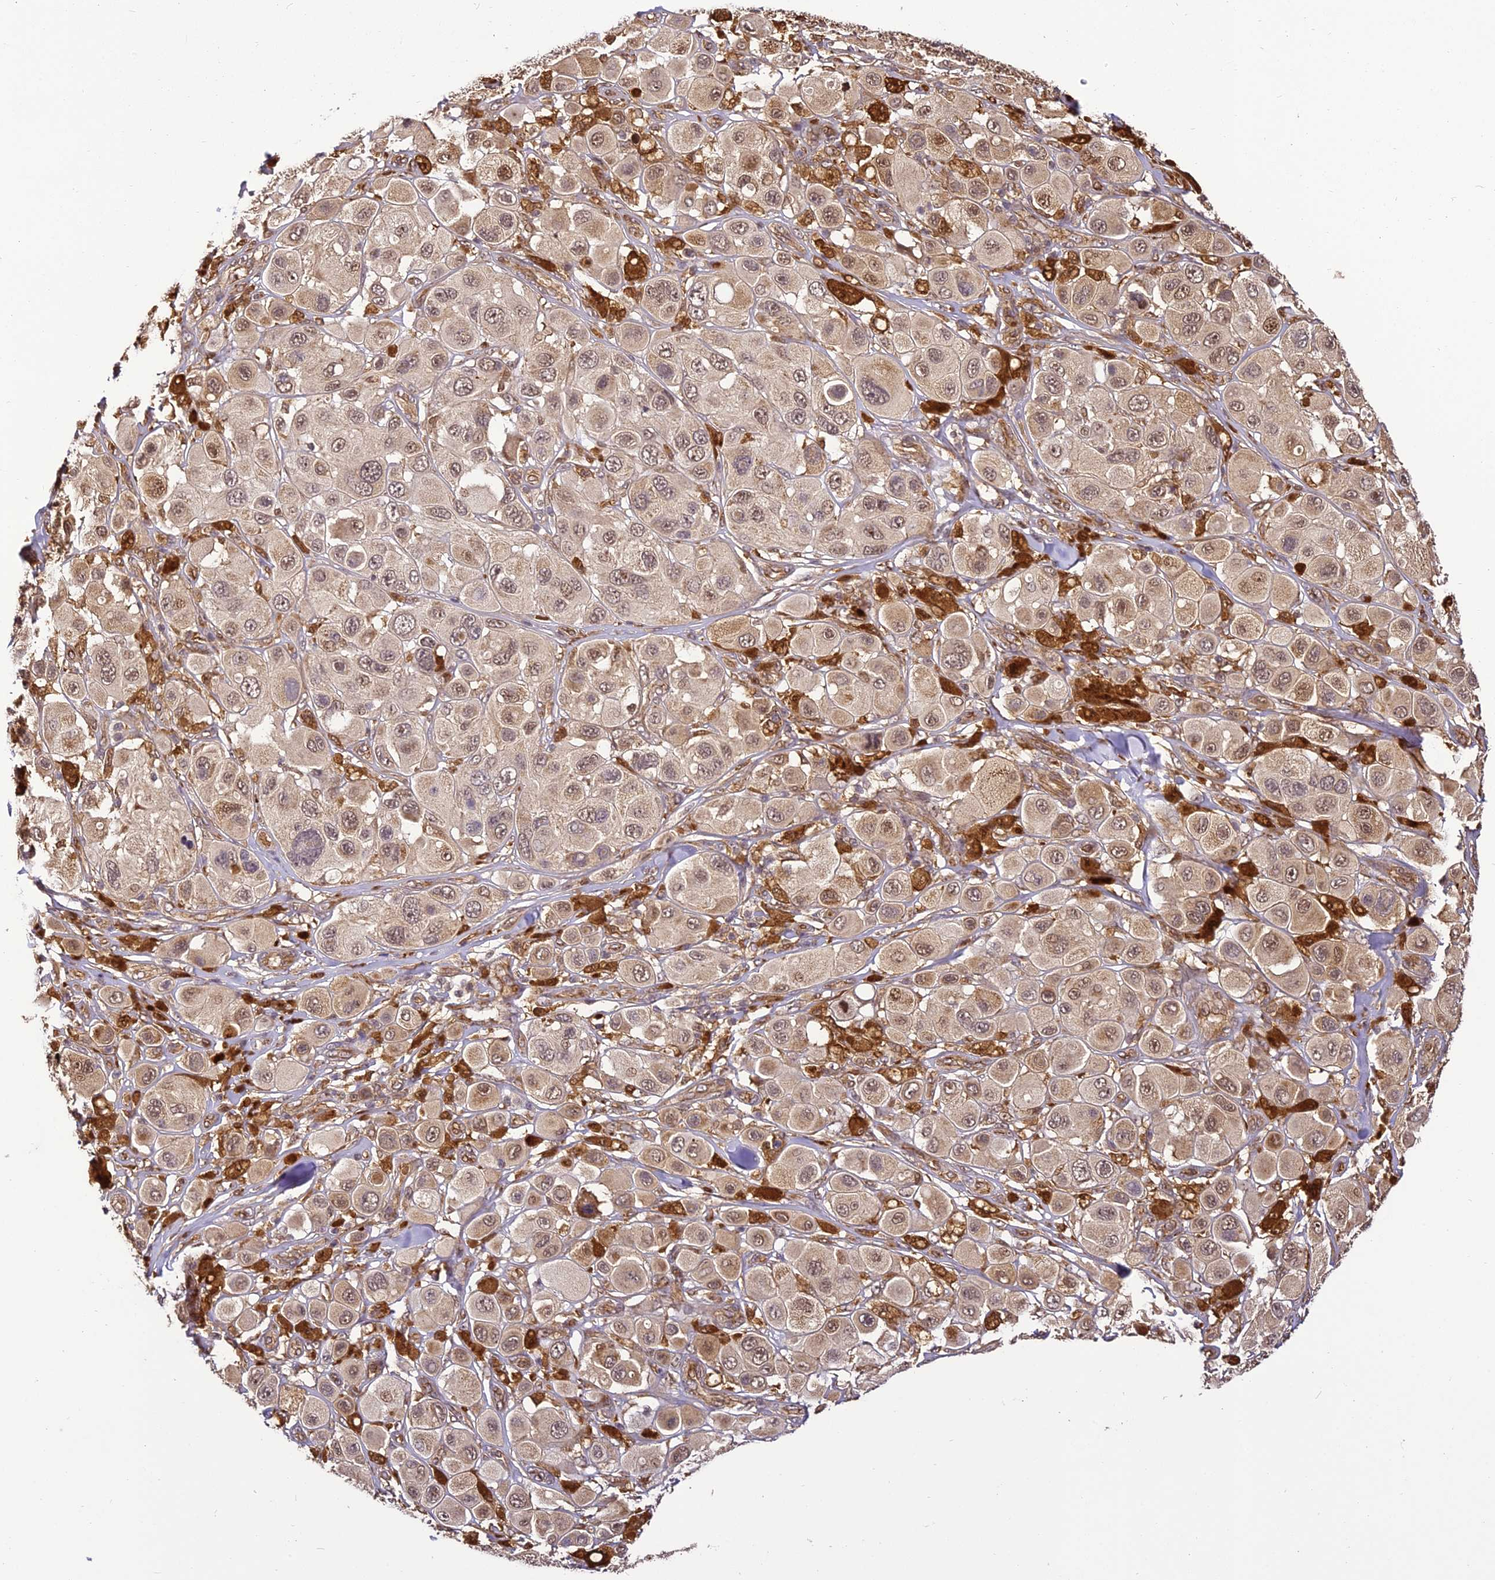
{"staining": {"intensity": "weak", "quantity": "25%-75%", "location": "cytoplasmic/membranous,nuclear"}, "tissue": "melanoma", "cell_type": "Tumor cells", "image_type": "cancer", "snomed": [{"axis": "morphology", "description": "Malignant melanoma, Metastatic site"}, {"axis": "topography", "description": "Skin"}], "caption": "High-magnification brightfield microscopy of melanoma stained with DAB (brown) and counterstained with hematoxylin (blue). tumor cells exhibit weak cytoplasmic/membranous and nuclear expression is seen in about25%-75% of cells.", "gene": "BCDIN3D", "patient": {"sex": "male", "age": 41}}